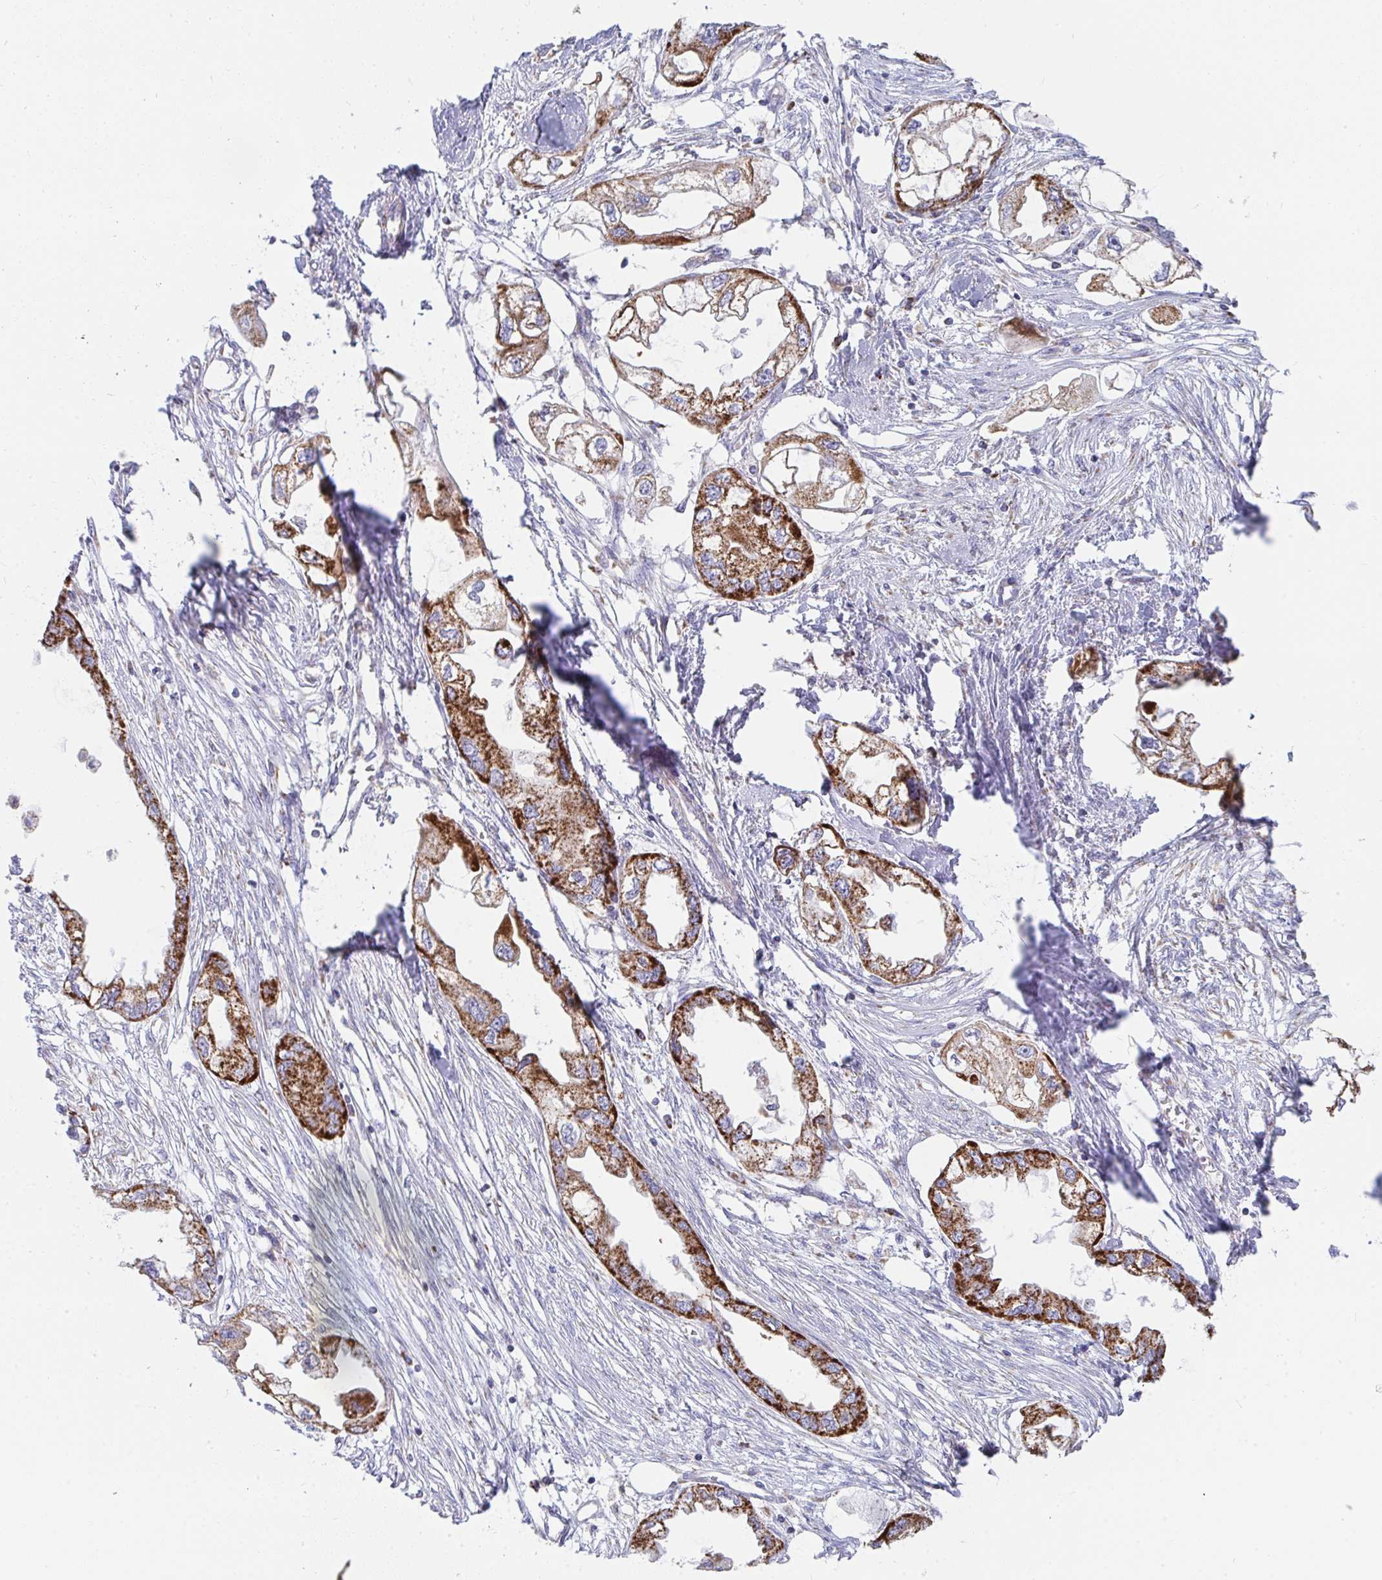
{"staining": {"intensity": "strong", "quantity": ">75%", "location": "cytoplasmic/membranous"}, "tissue": "endometrial cancer", "cell_type": "Tumor cells", "image_type": "cancer", "snomed": [{"axis": "morphology", "description": "Adenocarcinoma, NOS"}, {"axis": "morphology", "description": "Adenocarcinoma, metastatic, NOS"}, {"axis": "topography", "description": "Adipose tissue"}, {"axis": "topography", "description": "Endometrium"}], "caption": "Adenocarcinoma (endometrial) stained with DAB IHC demonstrates high levels of strong cytoplasmic/membranous positivity in approximately >75% of tumor cells.", "gene": "AIFM1", "patient": {"sex": "female", "age": 67}}